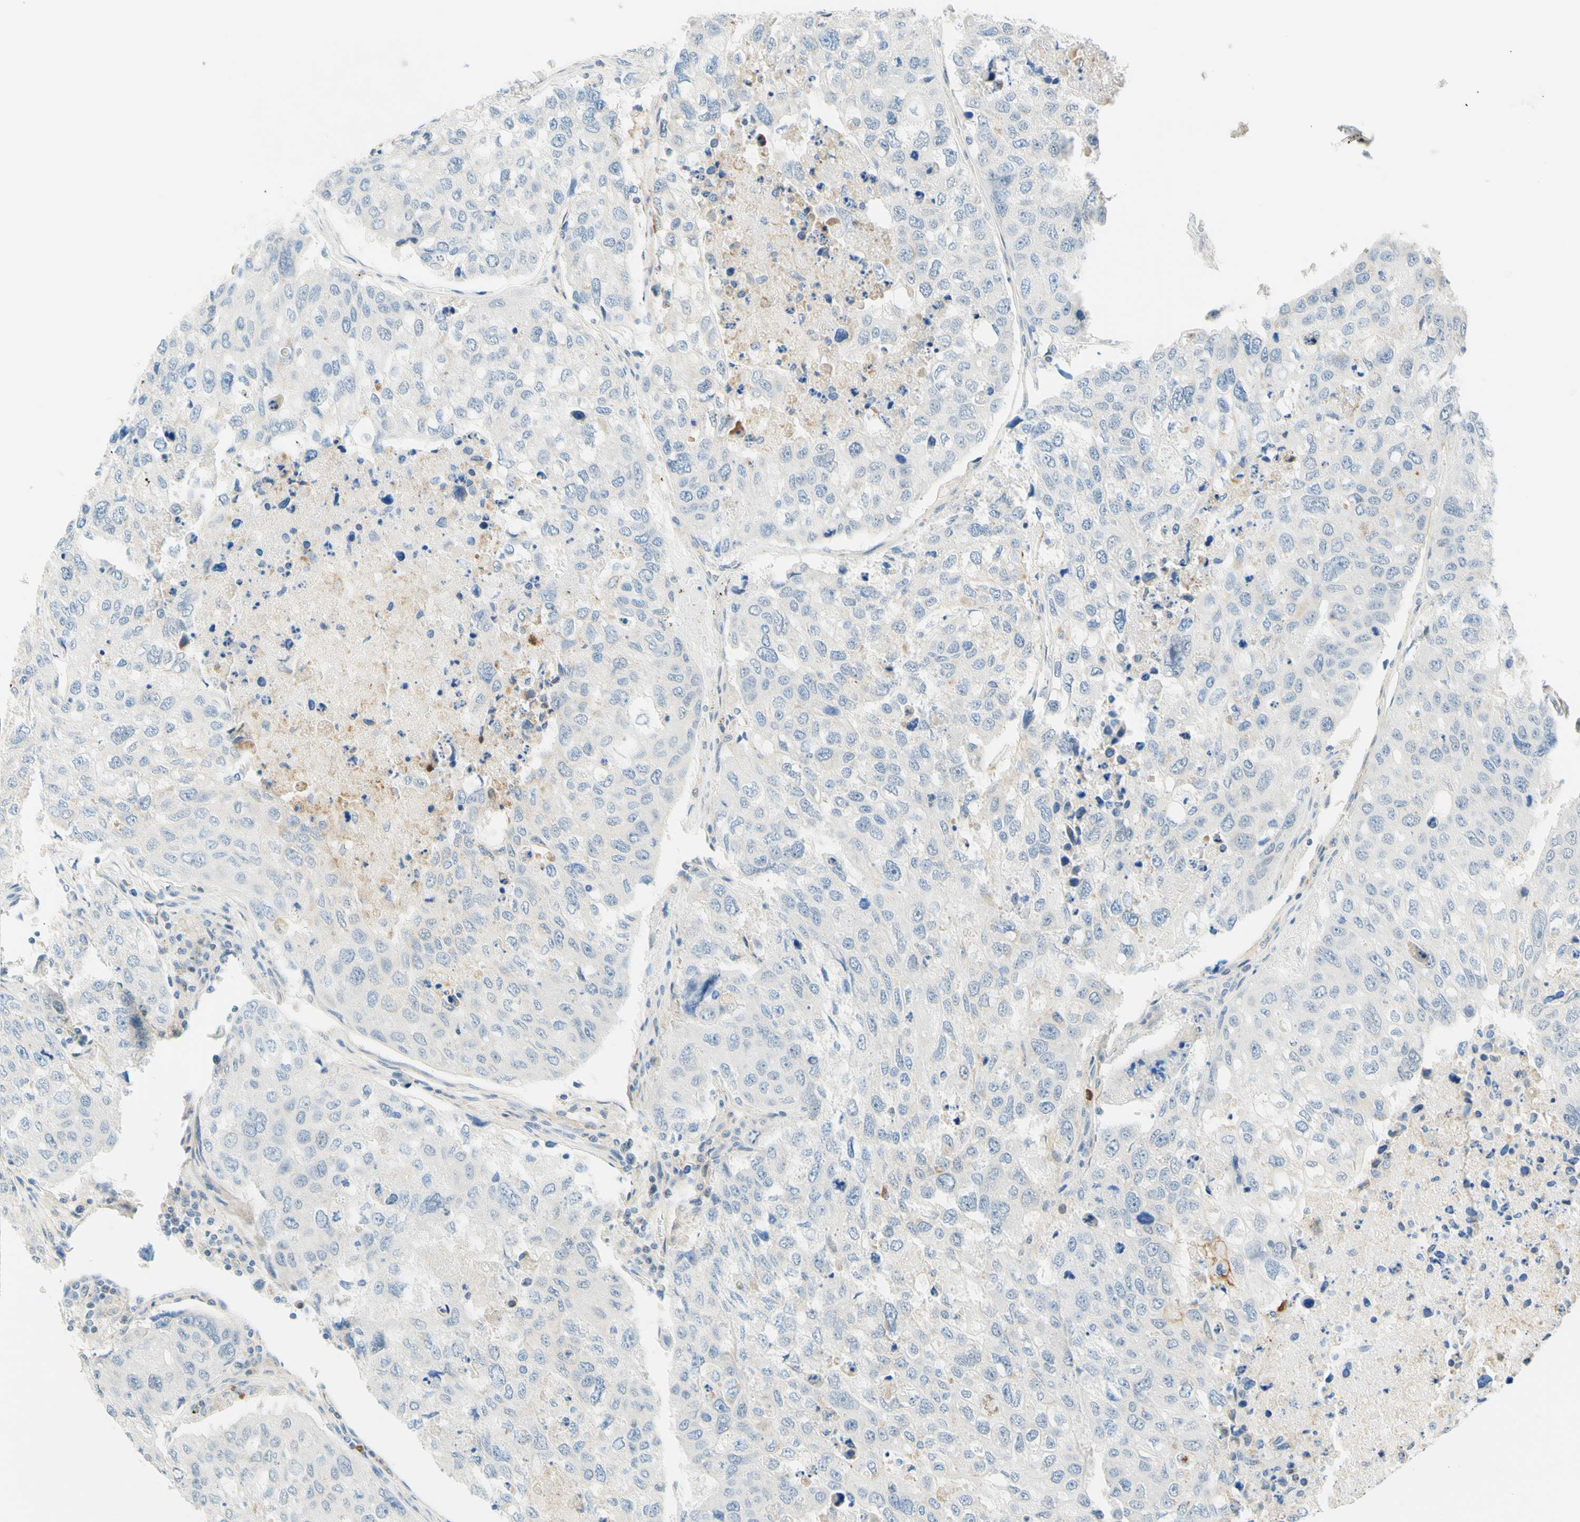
{"staining": {"intensity": "negative", "quantity": "none", "location": "none"}, "tissue": "urothelial cancer", "cell_type": "Tumor cells", "image_type": "cancer", "snomed": [{"axis": "morphology", "description": "Urothelial carcinoma, High grade"}, {"axis": "topography", "description": "Lymph node"}, {"axis": "topography", "description": "Urinary bladder"}], "caption": "Histopathology image shows no protein staining in tumor cells of urothelial carcinoma (high-grade) tissue.", "gene": "TREM2", "patient": {"sex": "male", "age": 51}}